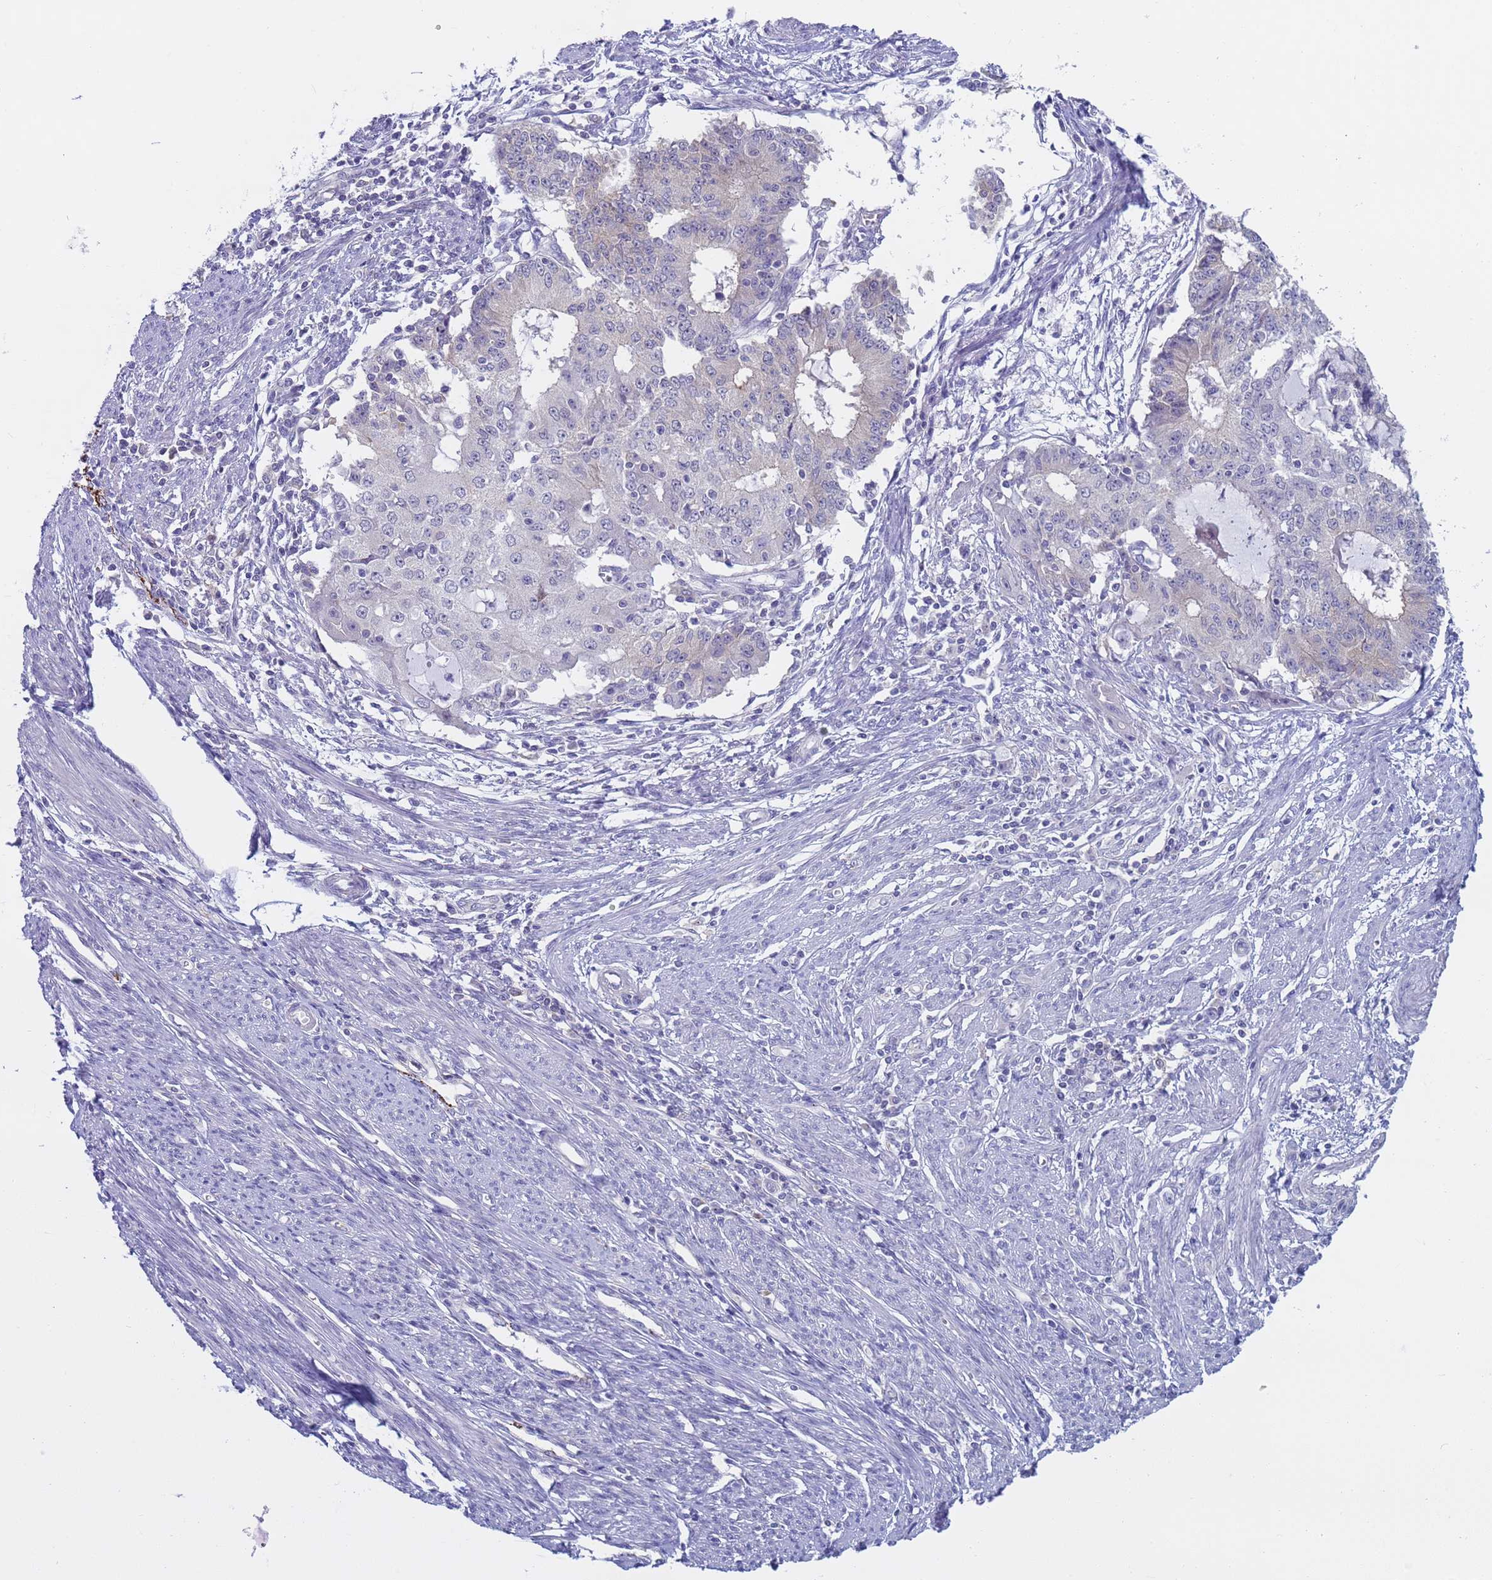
{"staining": {"intensity": "negative", "quantity": "none", "location": "none"}, "tissue": "endometrial cancer", "cell_type": "Tumor cells", "image_type": "cancer", "snomed": [{"axis": "morphology", "description": "Adenocarcinoma, NOS"}, {"axis": "topography", "description": "Endometrium"}], "caption": "IHC micrograph of endometrial cancer stained for a protein (brown), which demonstrates no expression in tumor cells.", "gene": "CAPN7", "patient": {"sex": "female", "age": 56}}